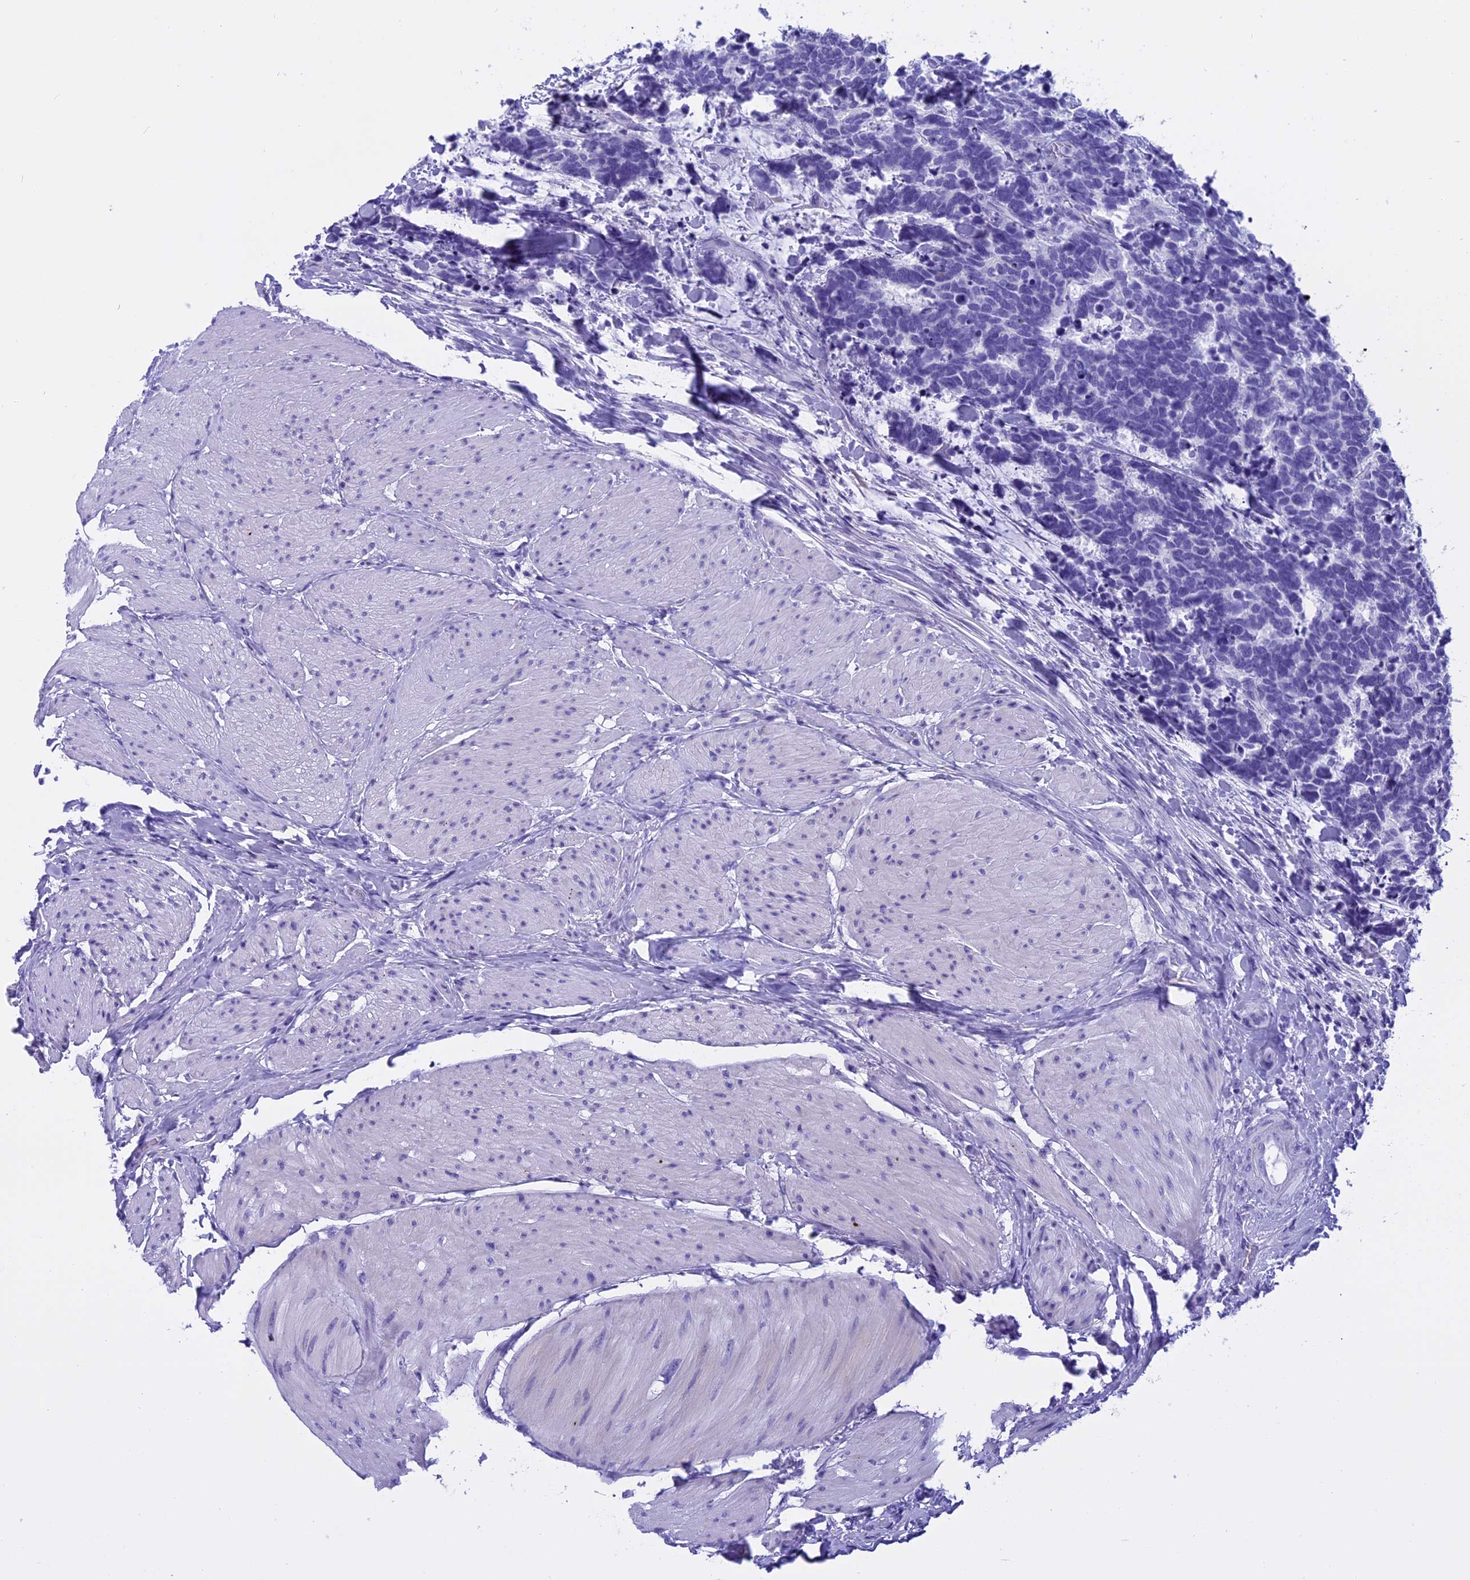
{"staining": {"intensity": "negative", "quantity": "none", "location": "none"}, "tissue": "carcinoid", "cell_type": "Tumor cells", "image_type": "cancer", "snomed": [{"axis": "morphology", "description": "Carcinoma, NOS"}, {"axis": "morphology", "description": "Carcinoid, malignant, NOS"}, {"axis": "topography", "description": "Urinary bladder"}], "caption": "Immunohistochemistry (IHC) image of carcinoma stained for a protein (brown), which demonstrates no expression in tumor cells.", "gene": "KCTD14", "patient": {"sex": "male", "age": 57}}